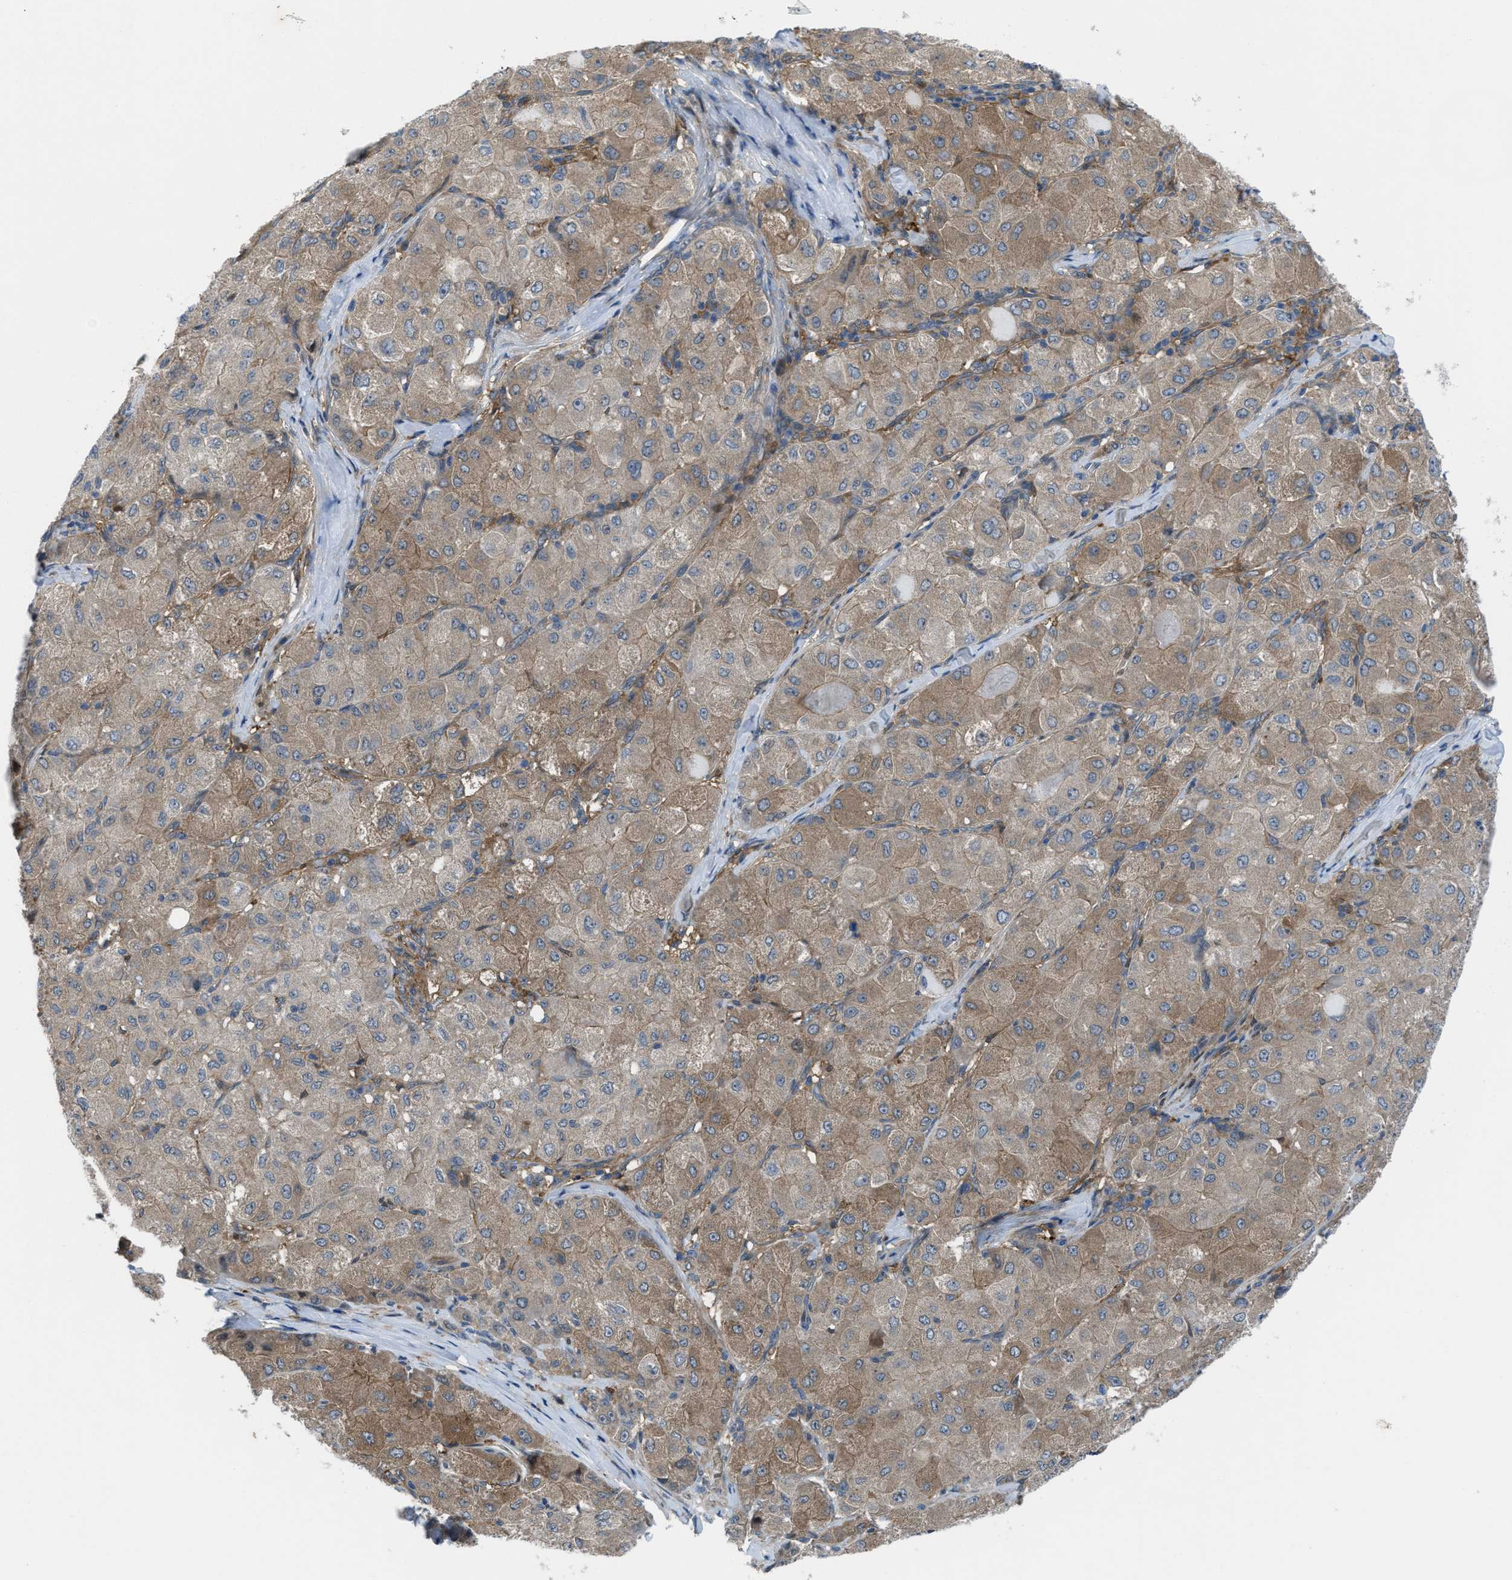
{"staining": {"intensity": "moderate", "quantity": ">75%", "location": "cytoplasmic/membranous"}, "tissue": "liver cancer", "cell_type": "Tumor cells", "image_type": "cancer", "snomed": [{"axis": "morphology", "description": "Carcinoma, Hepatocellular, NOS"}, {"axis": "topography", "description": "Liver"}], "caption": "Moderate cytoplasmic/membranous staining for a protein is present in approximately >75% of tumor cells of hepatocellular carcinoma (liver) using IHC.", "gene": "BAZ2B", "patient": {"sex": "male", "age": 80}}